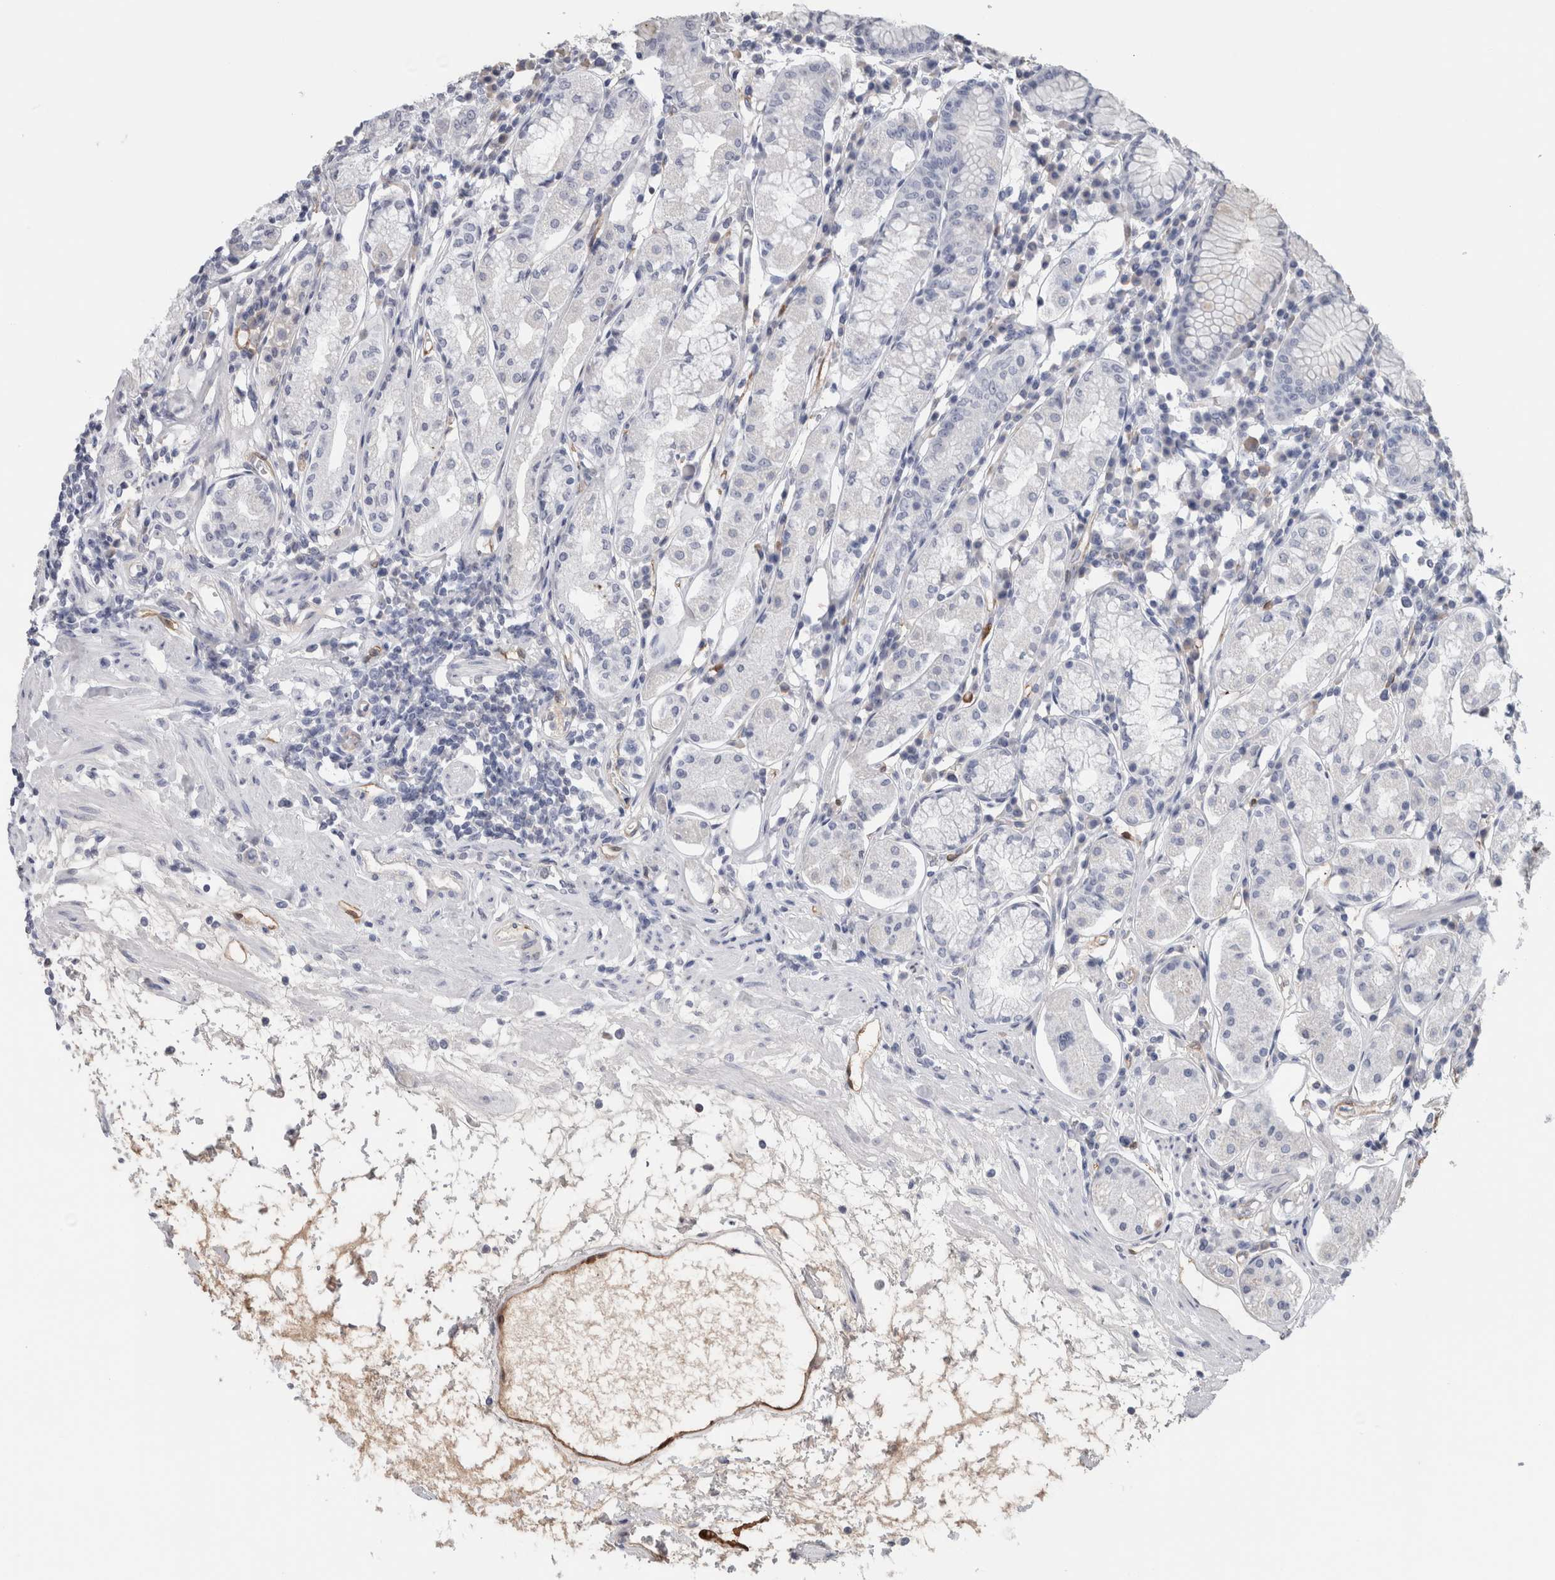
{"staining": {"intensity": "negative", "quantity": "none", "location": "none"}, "tissue": "stomach", "cell_type": "Glandular cells", "image_type": "normal", "snomed": [{"axis": "morphology", "description": "Normal tissue, NOS"}, {"axis": "topography", "description": "Stomach"}, {"axis": "topography", "description": "Stomach, lower"}], "caption": "Glandular cells show no significant staining in unremarkable stomach.", "gene": "FABP4", "patient": {"sex": "female", "age": 56}}